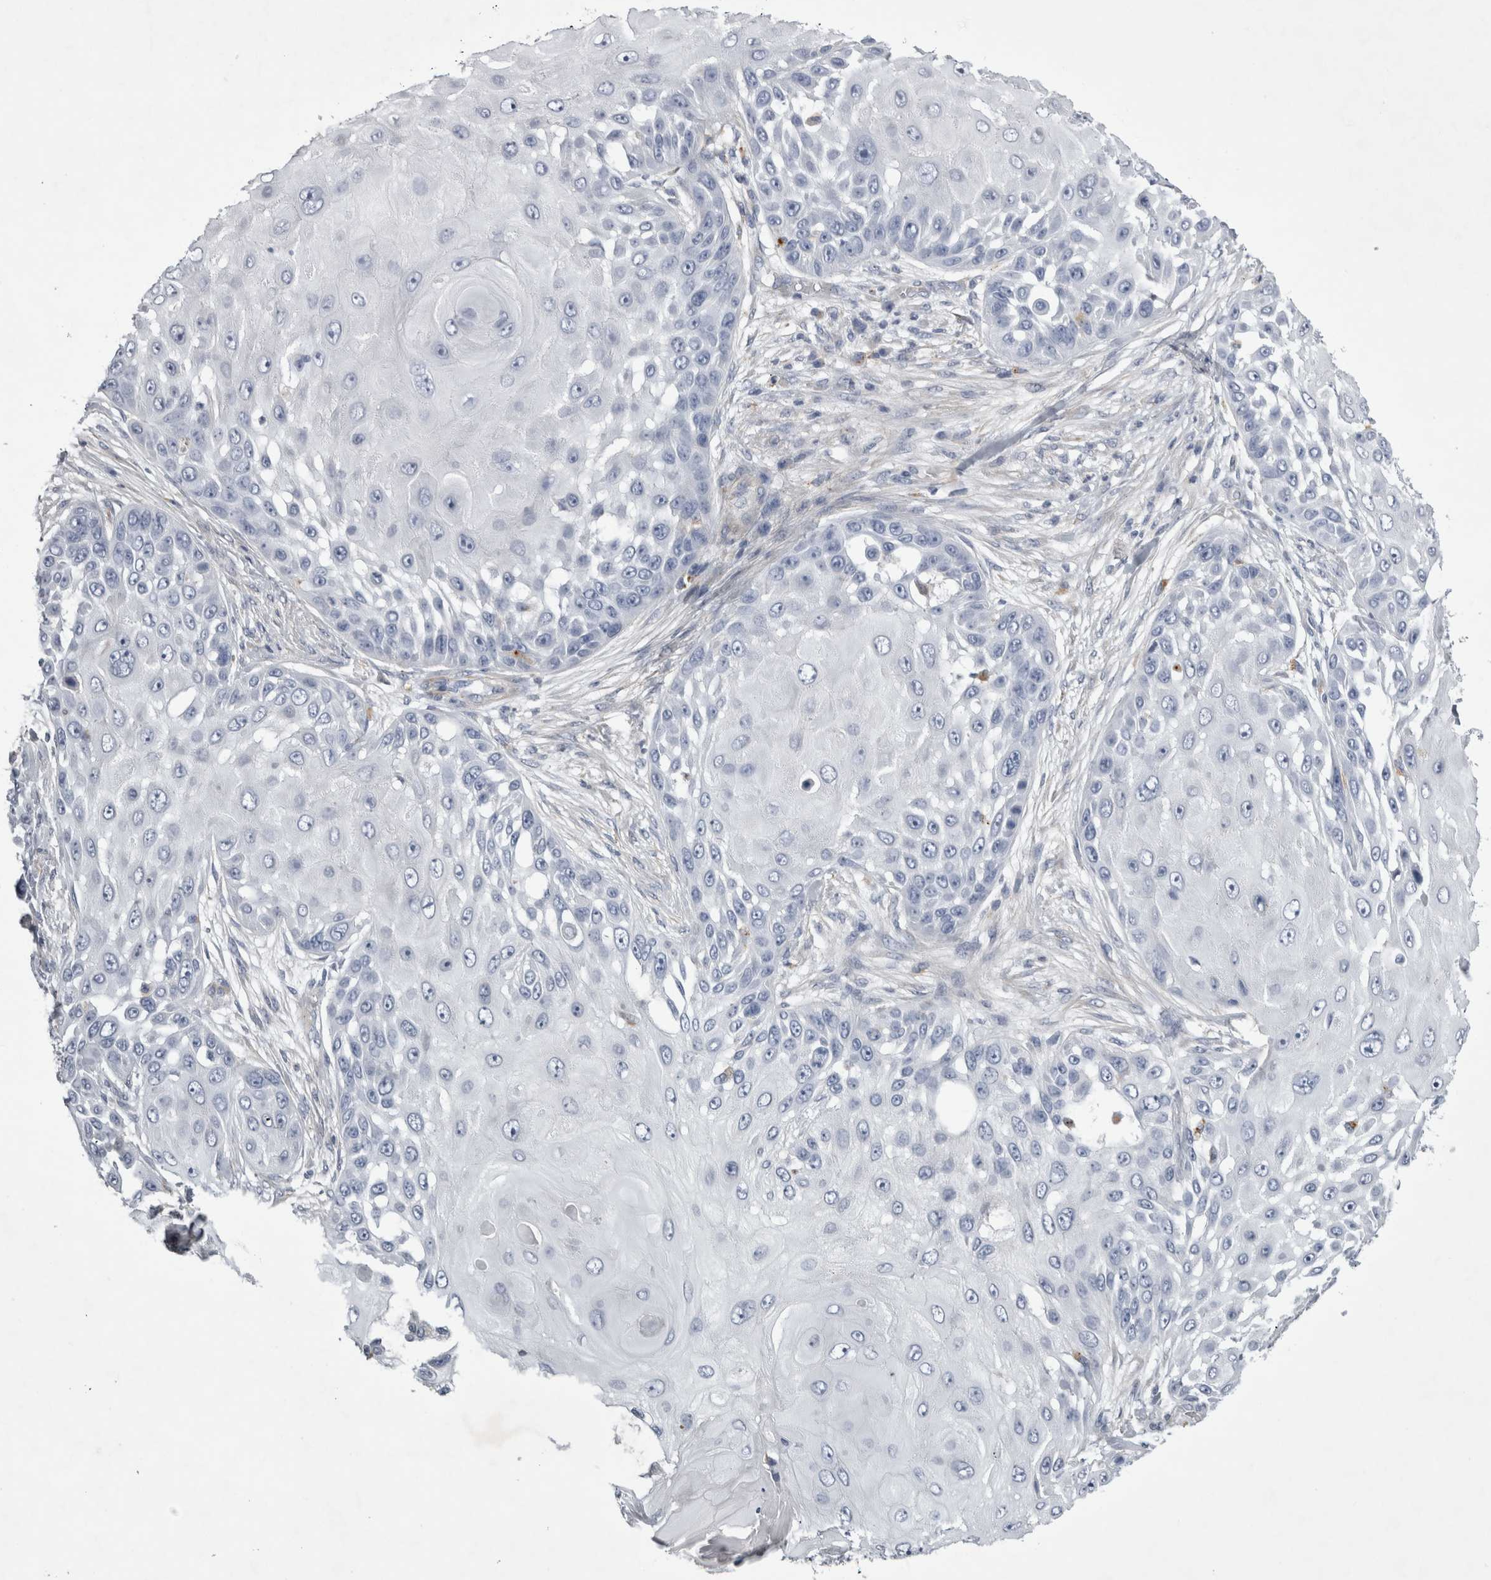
{"staining": {"intensity": "negative", "quantity": "none", "location": "none"}, "tissue": "skin cancer", "cell_type": "Tumor cells", "image_type": "cancer", "snomed": [{"axis": "morphology", "description": "Squamous cell carcinoma, NOS"}, {"axis": "topography", "description": "Skin"}], "caption": "The image exhibits no significant staining in tumor cells of skin cancer (squamous cell carcinoma).", "gene": "STRADB", "patient": {"sex": "female", "age": 44}}